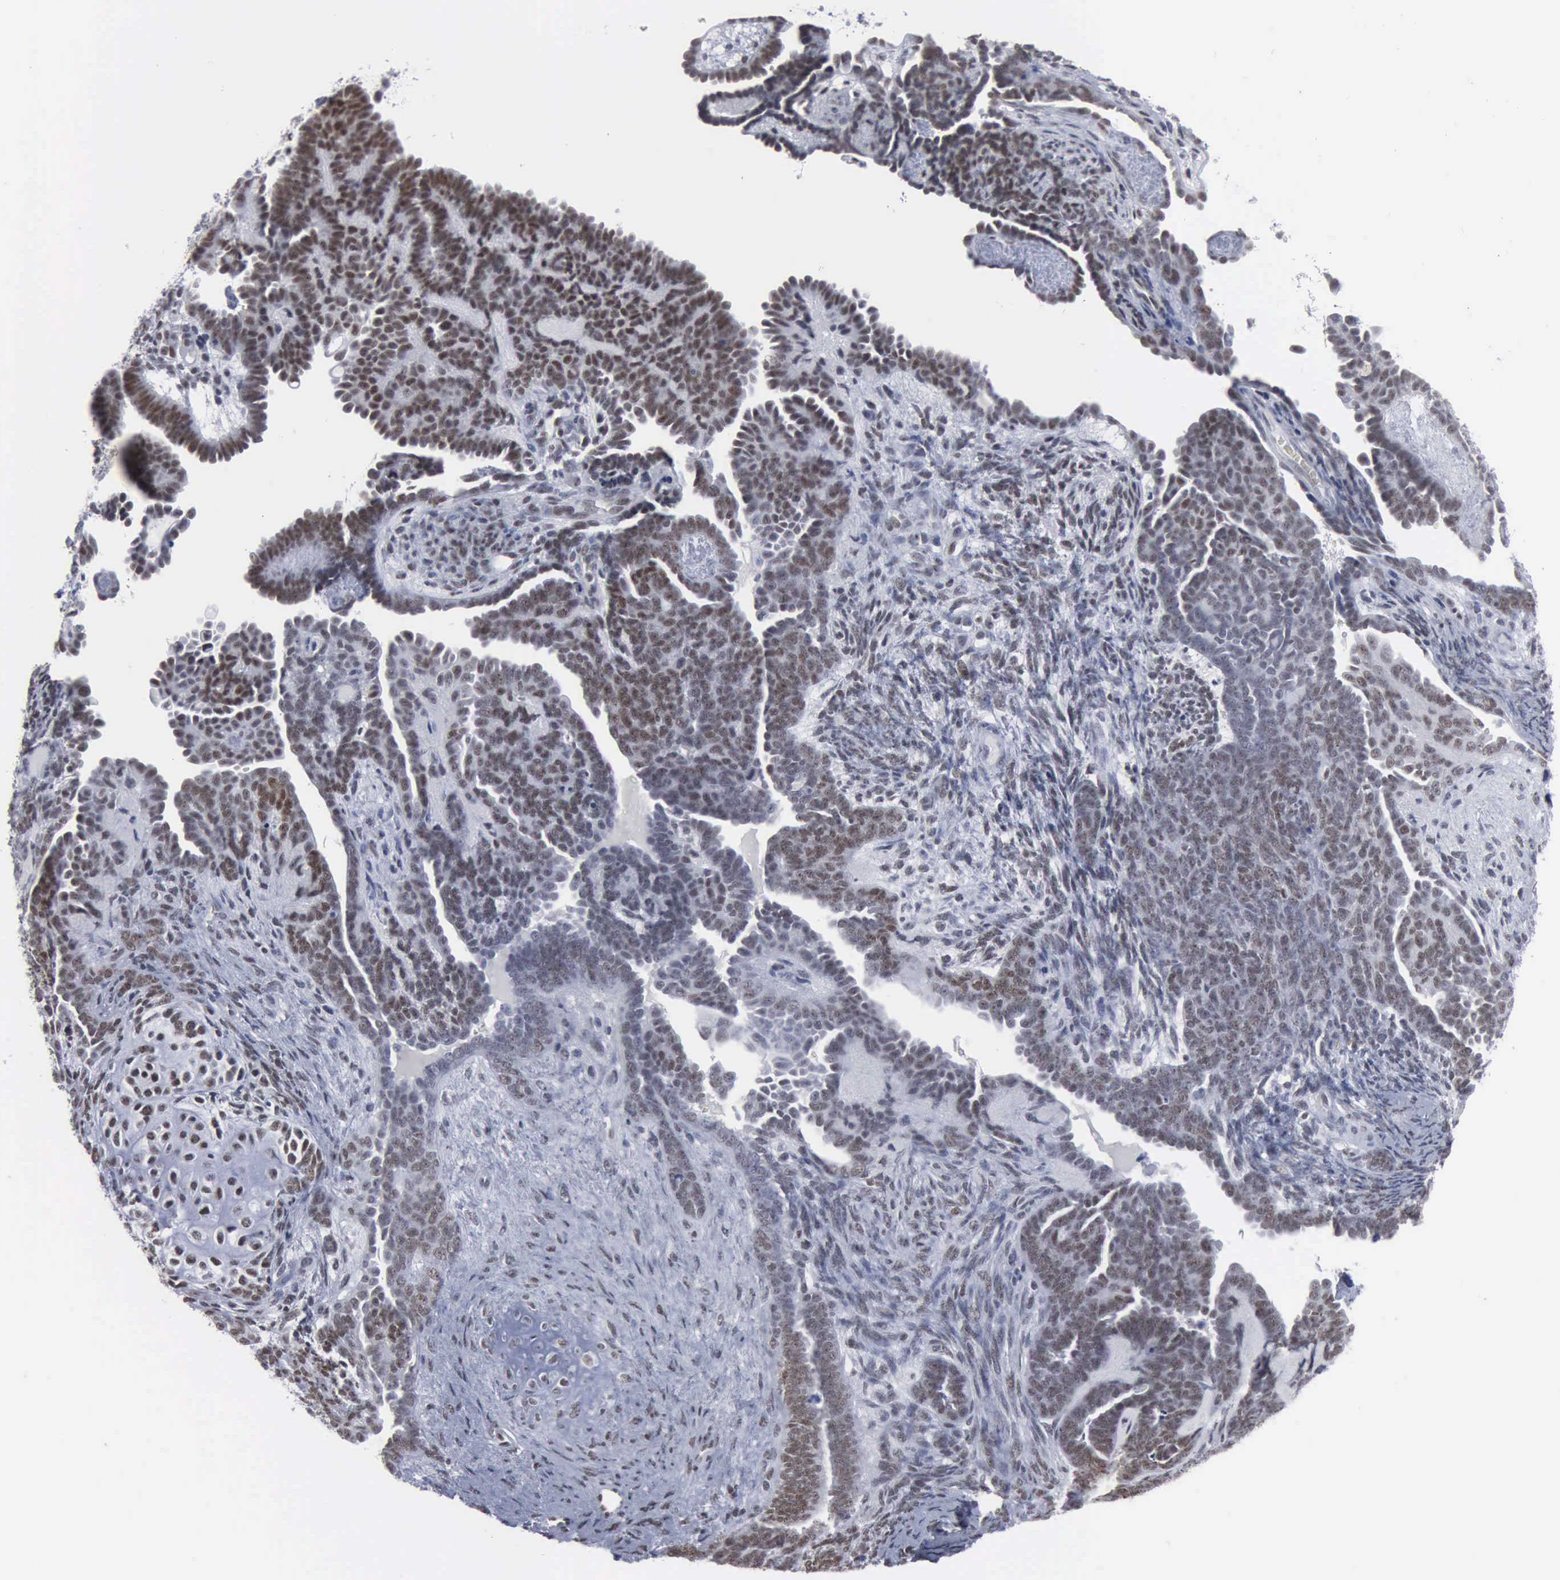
{"staining": {"intensity": "moderate", "quantity": "25%-75%", "location": "nuclear"}, "tissue": "endometrial cancer", "cell_type": "Tumor cells", "image_type": "cancer", "snomed": [{"axis": "morphology", "description": "Neoplasm, malignant, NOS"}, {"axis": "topography", "description": "Endometrium"}], "caption": "Immunohistochemical staining of endometrial cancer (neoplasm (malignant)) exhibits medium levels of moderate nuclear protein staining in approximately 25%-75% of tumor cells.", "gene": "XPA", "patient": {"sex": "female", "age": 74}}